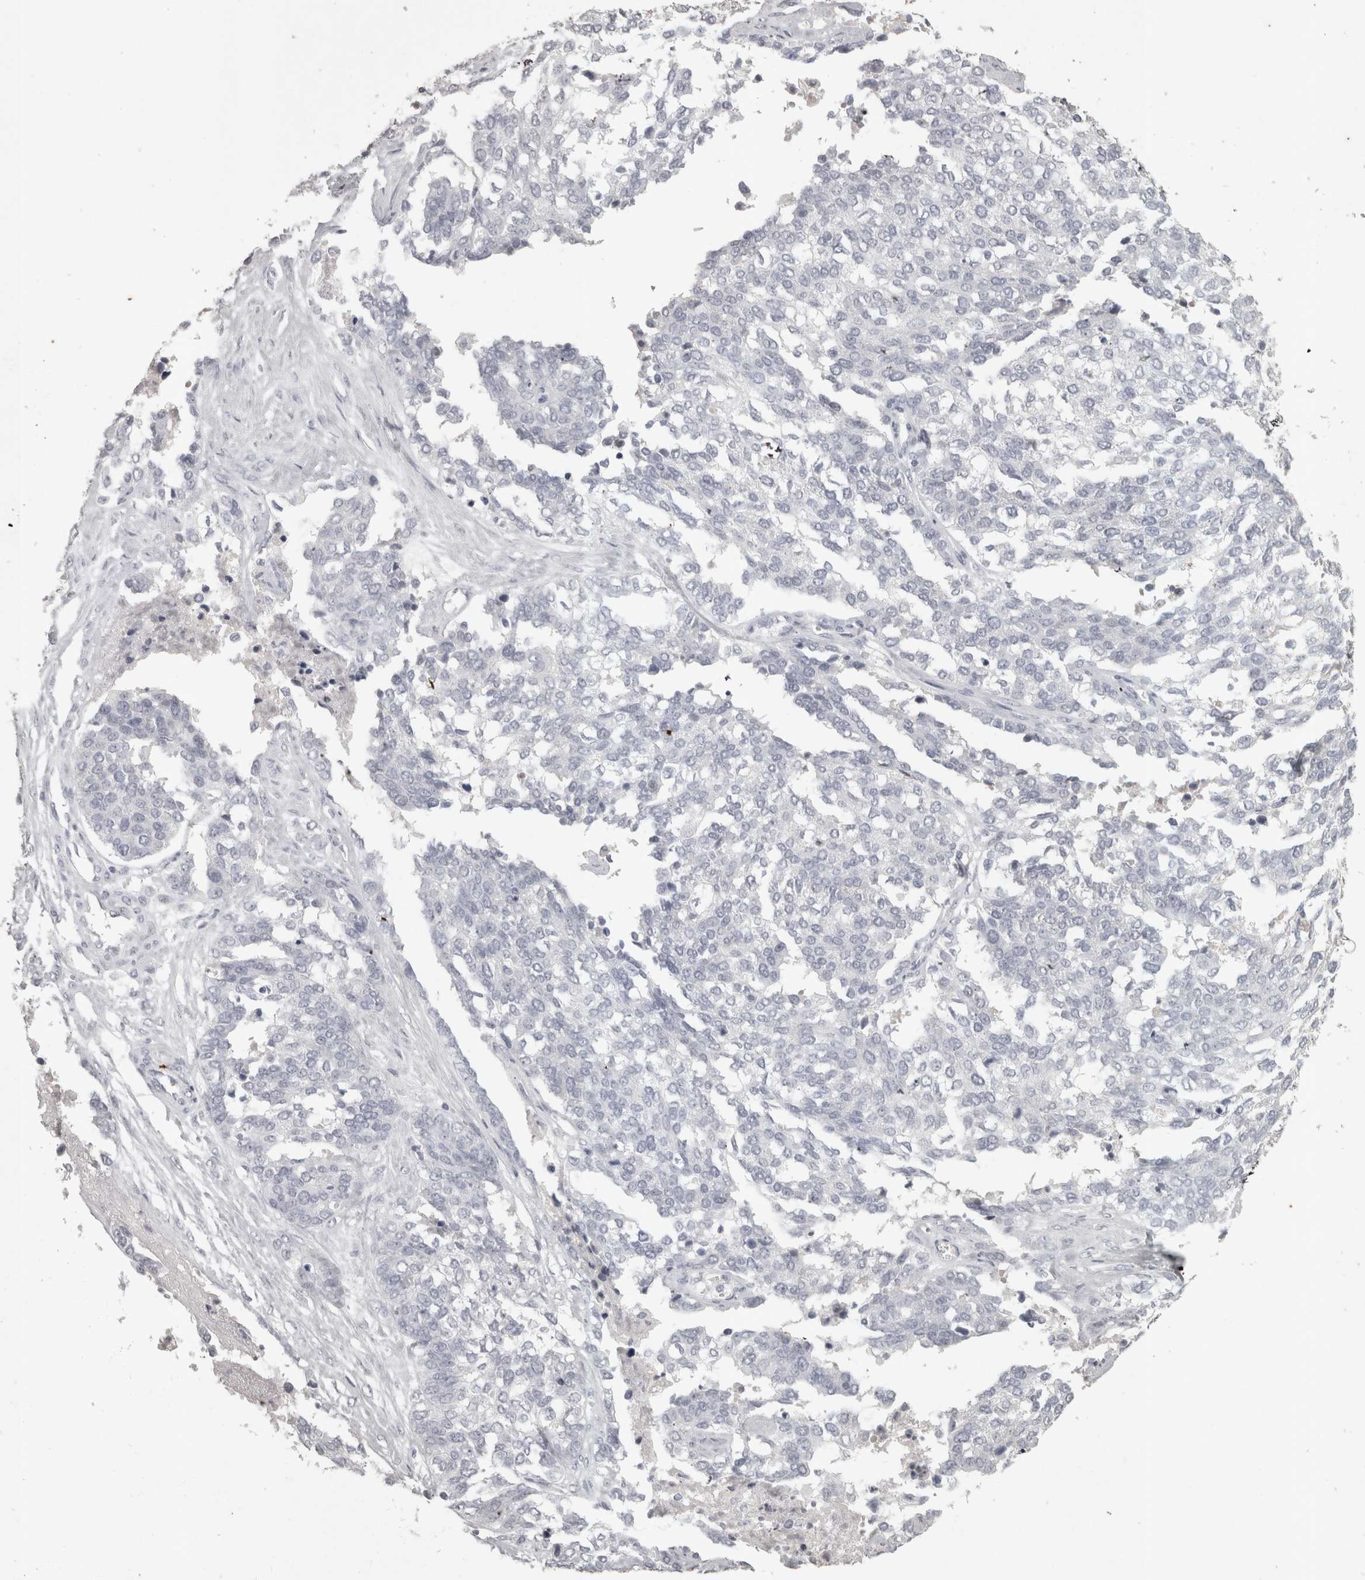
{"staining": {"intensity": "negative", "quantity": "none", "location": "none"}, "tissue": "ovarian cancer", "cell_type": "Tumor cells", "image_type": "cancer", "snomed": [{"axis": "morphology", "description": "Cystadenocarcinoma, serous, NOS"}, {"axis": "topography", "description": "Ovary"}], "caption": "This image is of serous cystadenocarcinoma (ovarian) stained with immunohistochemistry (IHC) to label a protein in brown with the nuclei are counter-stained blue. There is no staining in tumor cells.", "gene": "LAX1", "patient": {"sex": "female", "age": 44}}